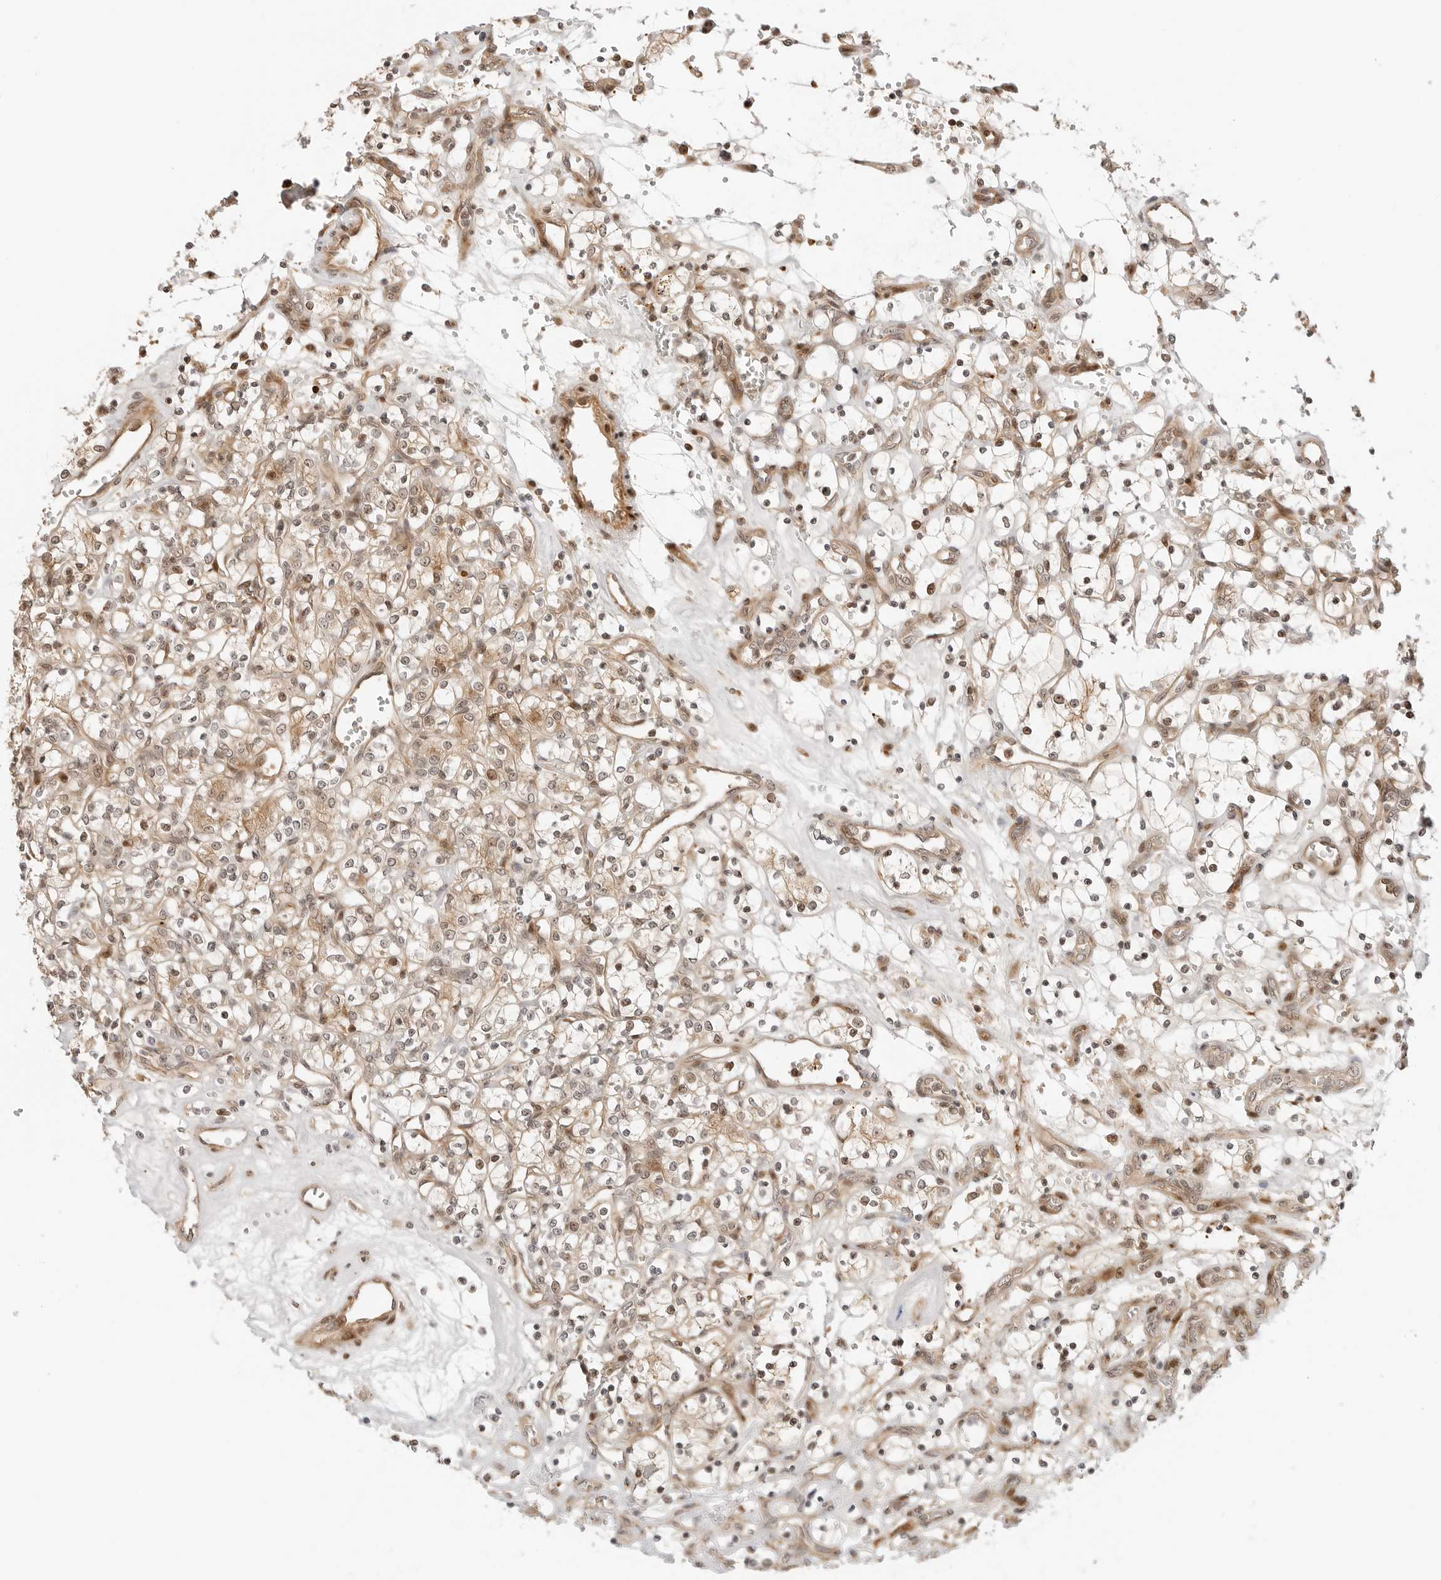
{"staining": {"intensity": "moderate", "quantity": "25%-75%", "location": "cytoplasmic/membranous,nuclear"}, "tissue": "renal cancer", "cell_type": "Tumor cells", "image_type": "cancer", "snomed": [{"axis": "morphology", "description": "Adenocarcinoma, NOS"}, {"axis": "topography", "description": "Kidney"}], "caption": "A brown stain highlights moderate cytoplasmic/membranous and nuclear expression of a protein in renal adenocarcinoma tumor cells.", "gene": "GEM", "patient": {"sex": "female", "age": 69}}